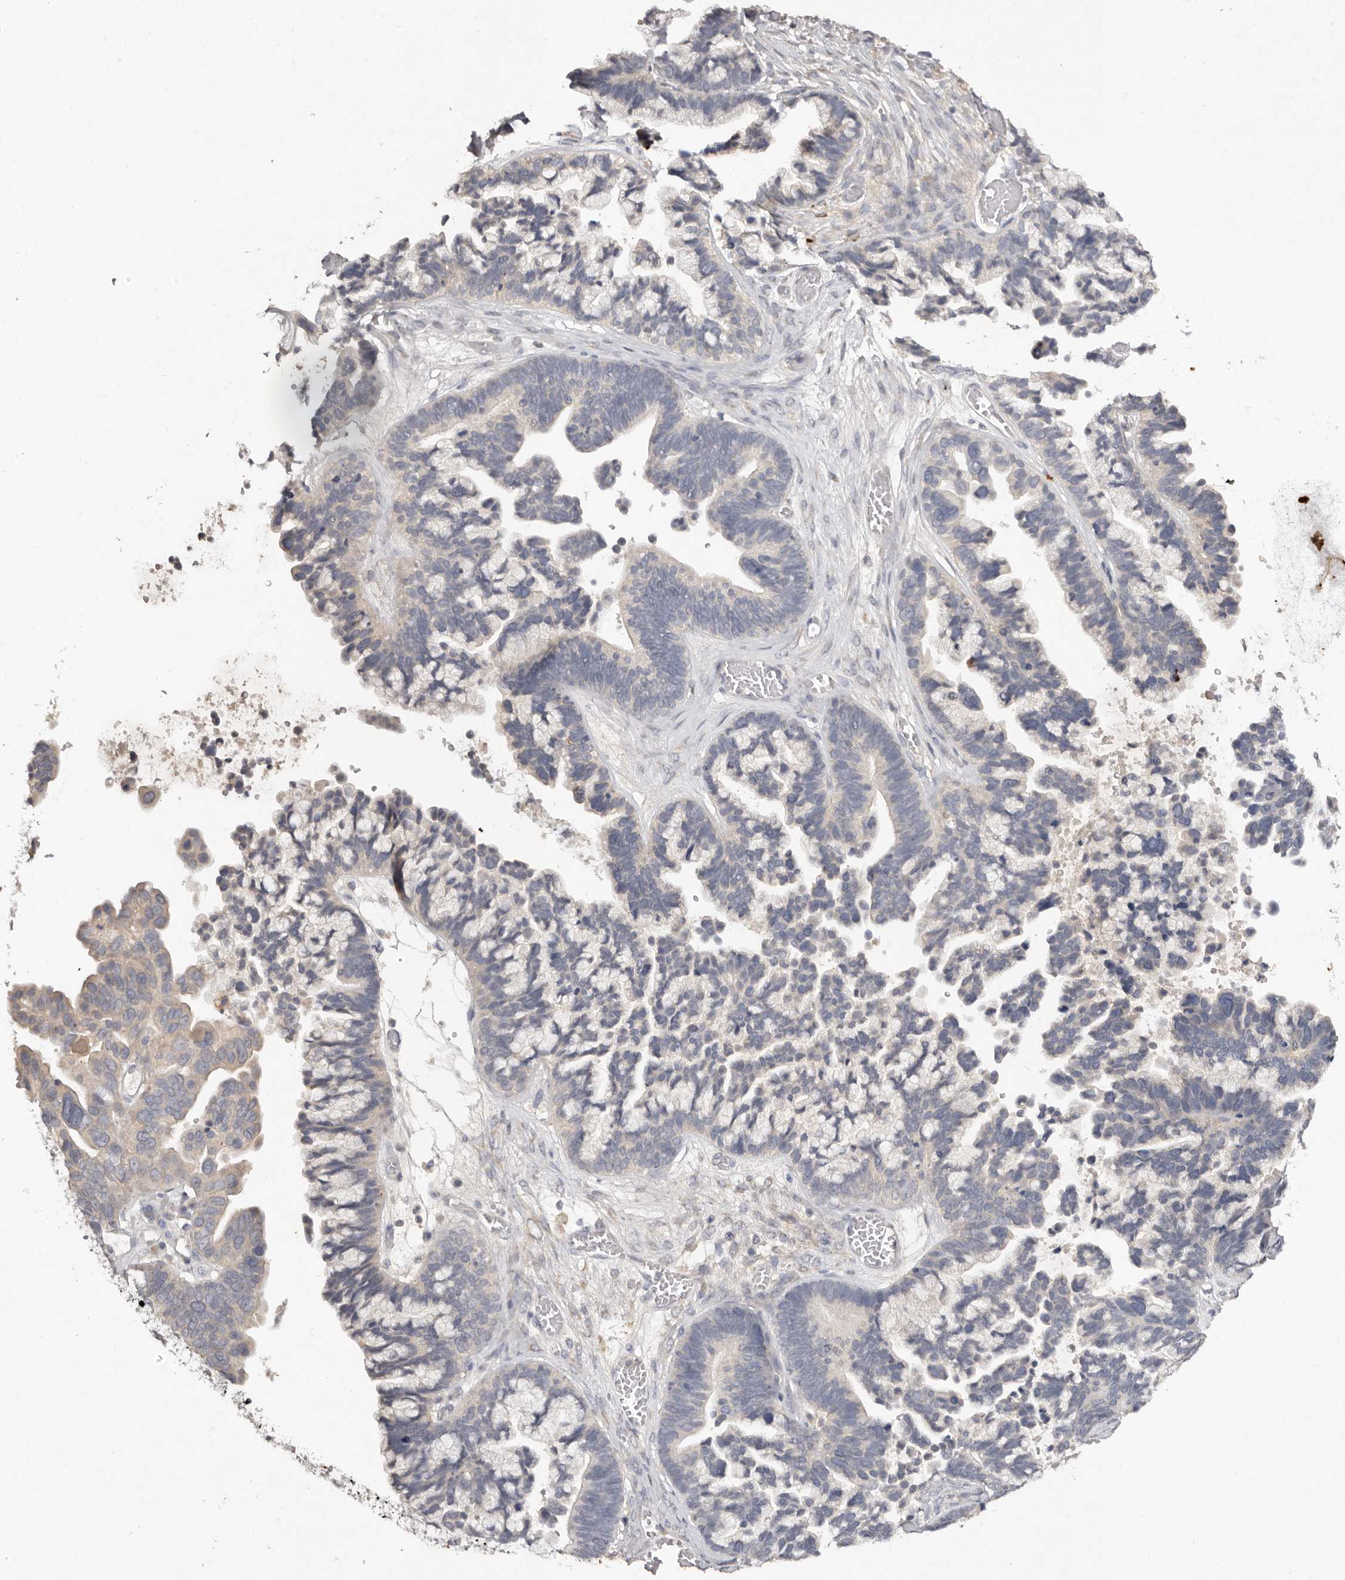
{"staining": {"intensity": "negative", "quantity": "none", "location": "none"}, "tissue": "ovarian cancer", "cell_type": "Tumor cells", "image_type": "cancer", "snomed": [{"axis": "morphology", "description": "Cystadenocarcinoma, serous, NOS"}, {"axis": "topography", "description": "Ovary"}], "caption": "Serous cystadenocarcinoma (ovarian) stained for a protein using immunohistochemistry (IHC) shows no positivity tumor cells.", "gene": "SCUBE2", "patient": {"sex": "female", "age": 56}}